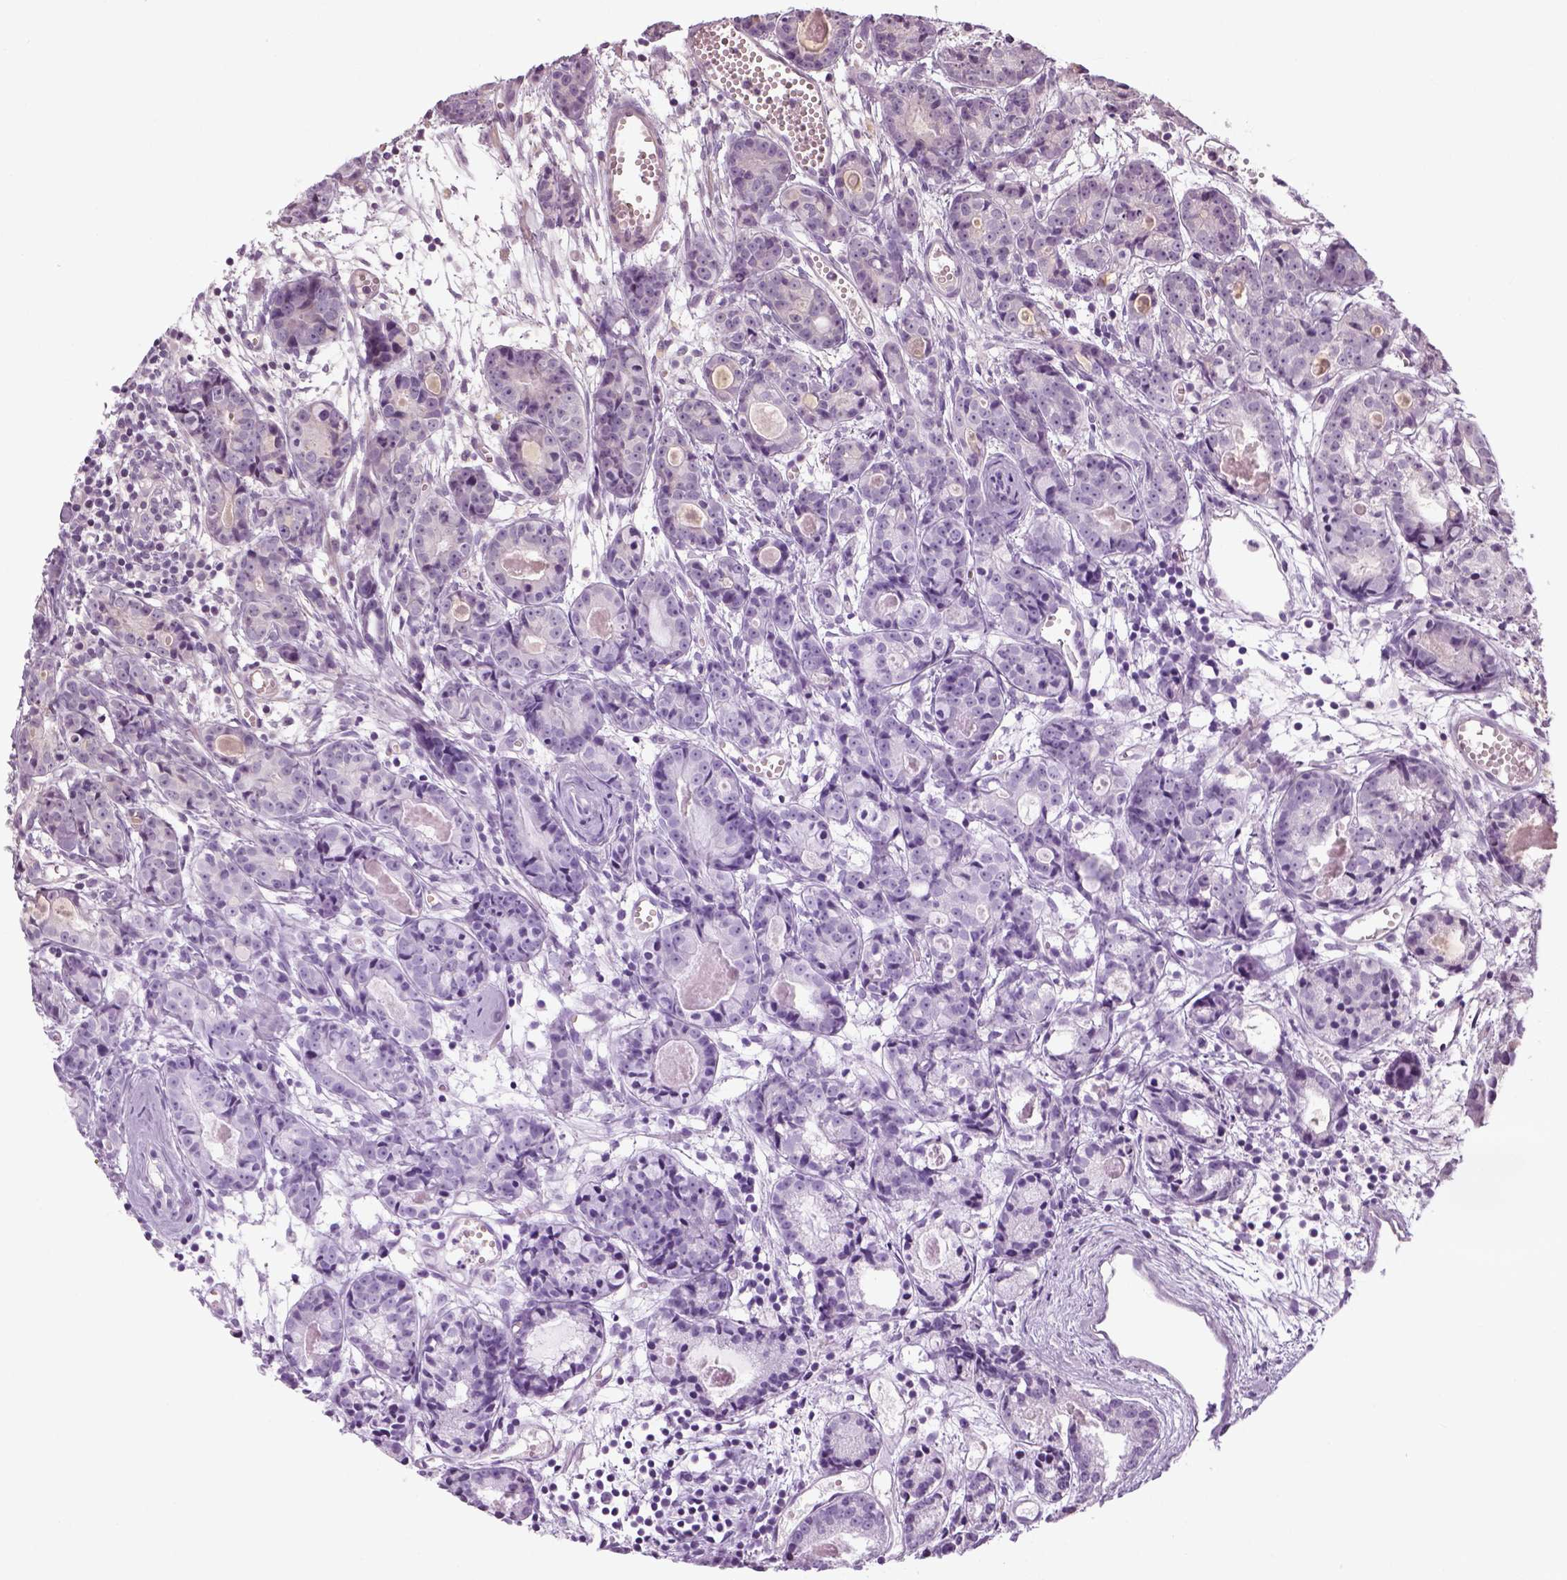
{"staining": {"intensity": "negative", "quantity": "none", "location": "none"}, "tissue": "prostate cancer", "cell_type": "Tumor cells", "image_type": "cancer", "snomed": [{"axis": "morphology", "description": "Adenocarcinoma, Medium grade"}, {"axis": "topography", "description": "Prostate"}], "caption": "Tumor cells show no significant staining in prostate cancer. (Stains: DAB (3,3'-diaminobenzidine) immunohistochemistry (IHC) with hematoxylin counter stain, Microscopy: brightfield microscopy at high magnification).", "gene": "NECAB1", "patient": {"sex": "male", "age": 74}}